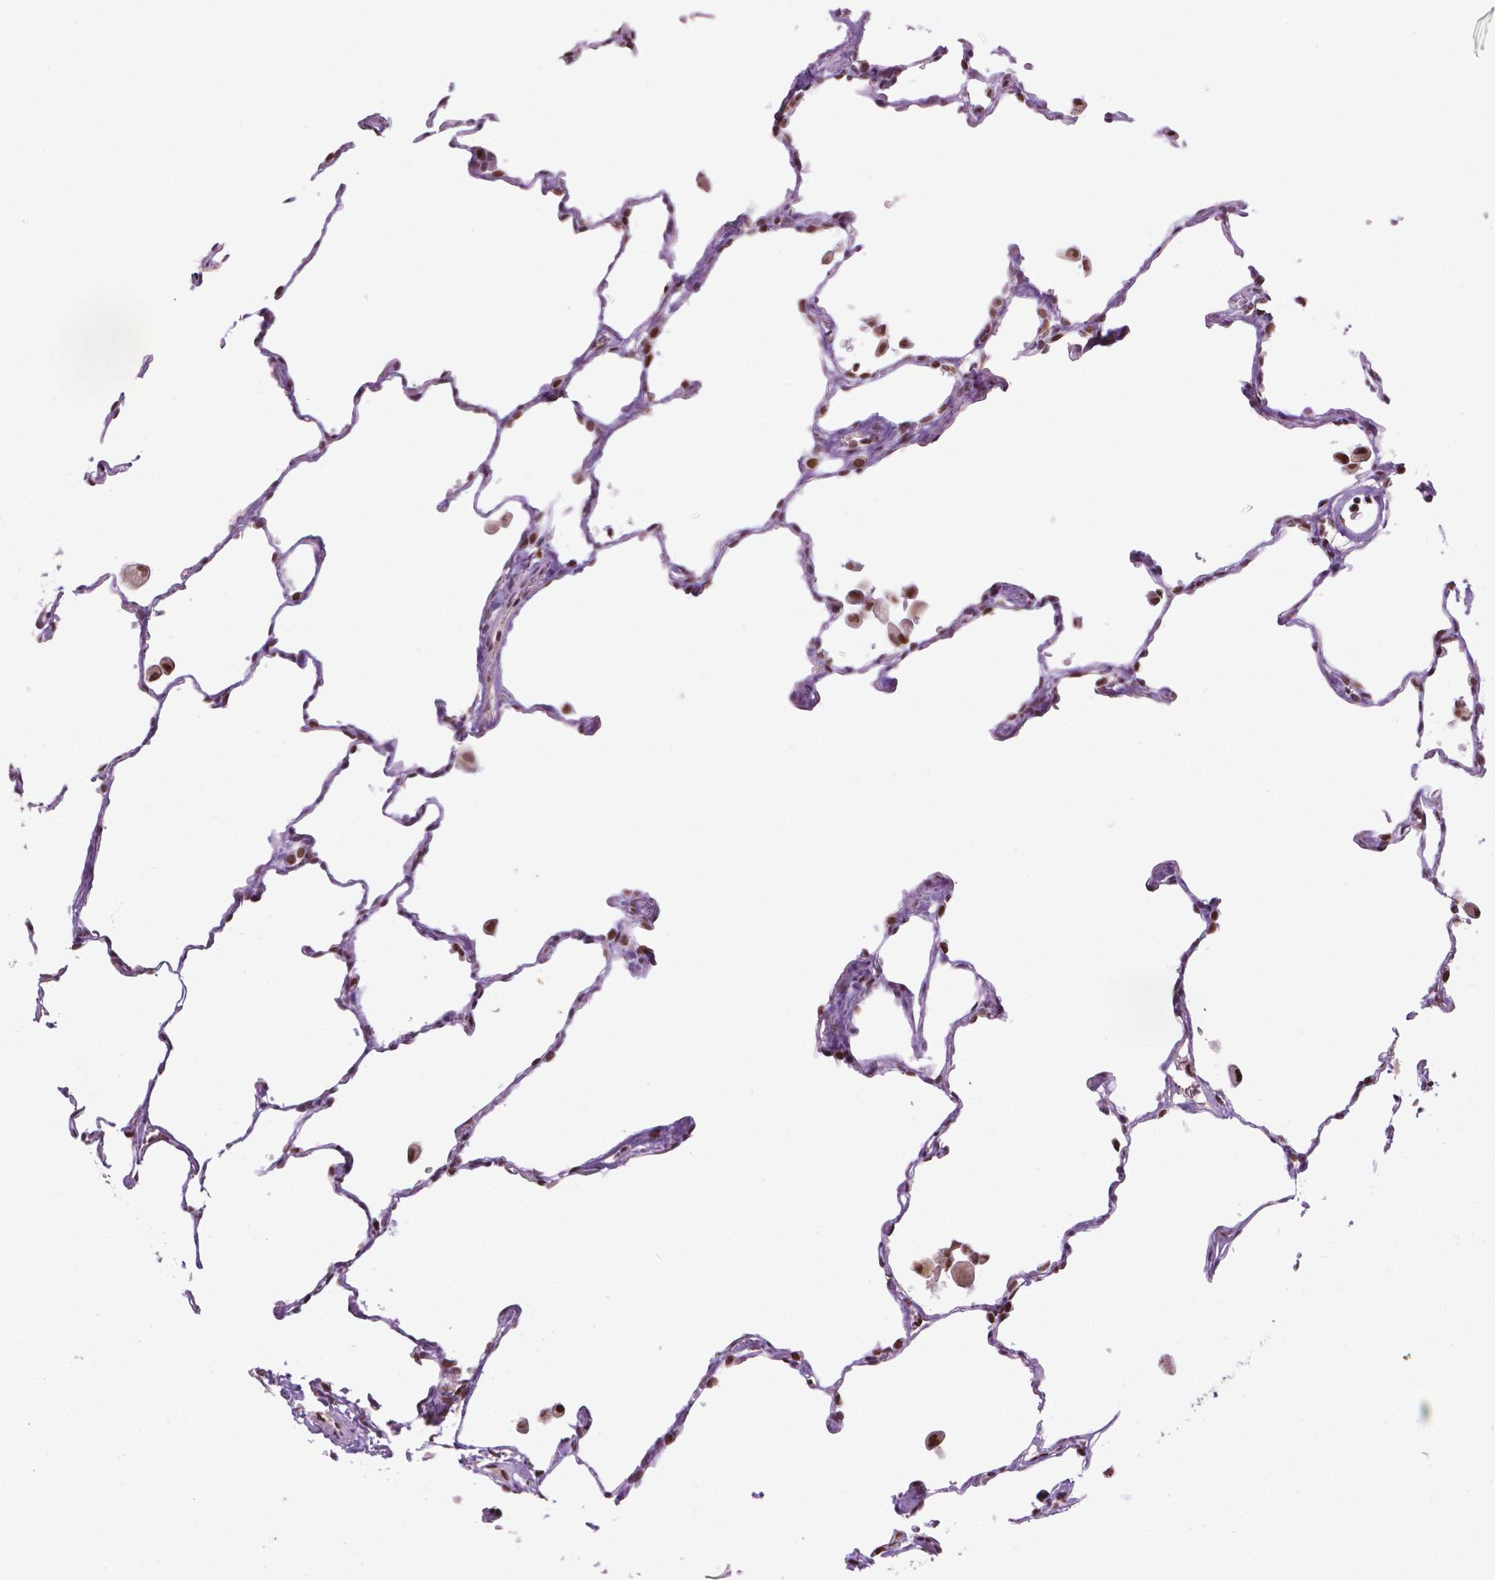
{"staining": {"intensity": "strong", "quantity": "25%-75%", "location": "nuclear"}, "tissue": "lung", "cell_type": "Alveolar cells", "image_type": "normal", "snomed": [{"axis": "morphology", "description": "Normal tissue, NOS"}, {"axis": "topography", "description": "Lung"}], "caption": "Immunohistochemistry (IHC) of normal human lung reveals high levels of strong nuclear staining in about 25%-75% of alveolar cells. (Stains: DAB in brown, nuclei in blue, Microscopy: brightfield microscopy at high magnification).", "gene": "COL23A1", "patient": {"sex": "female", "age": 47}}